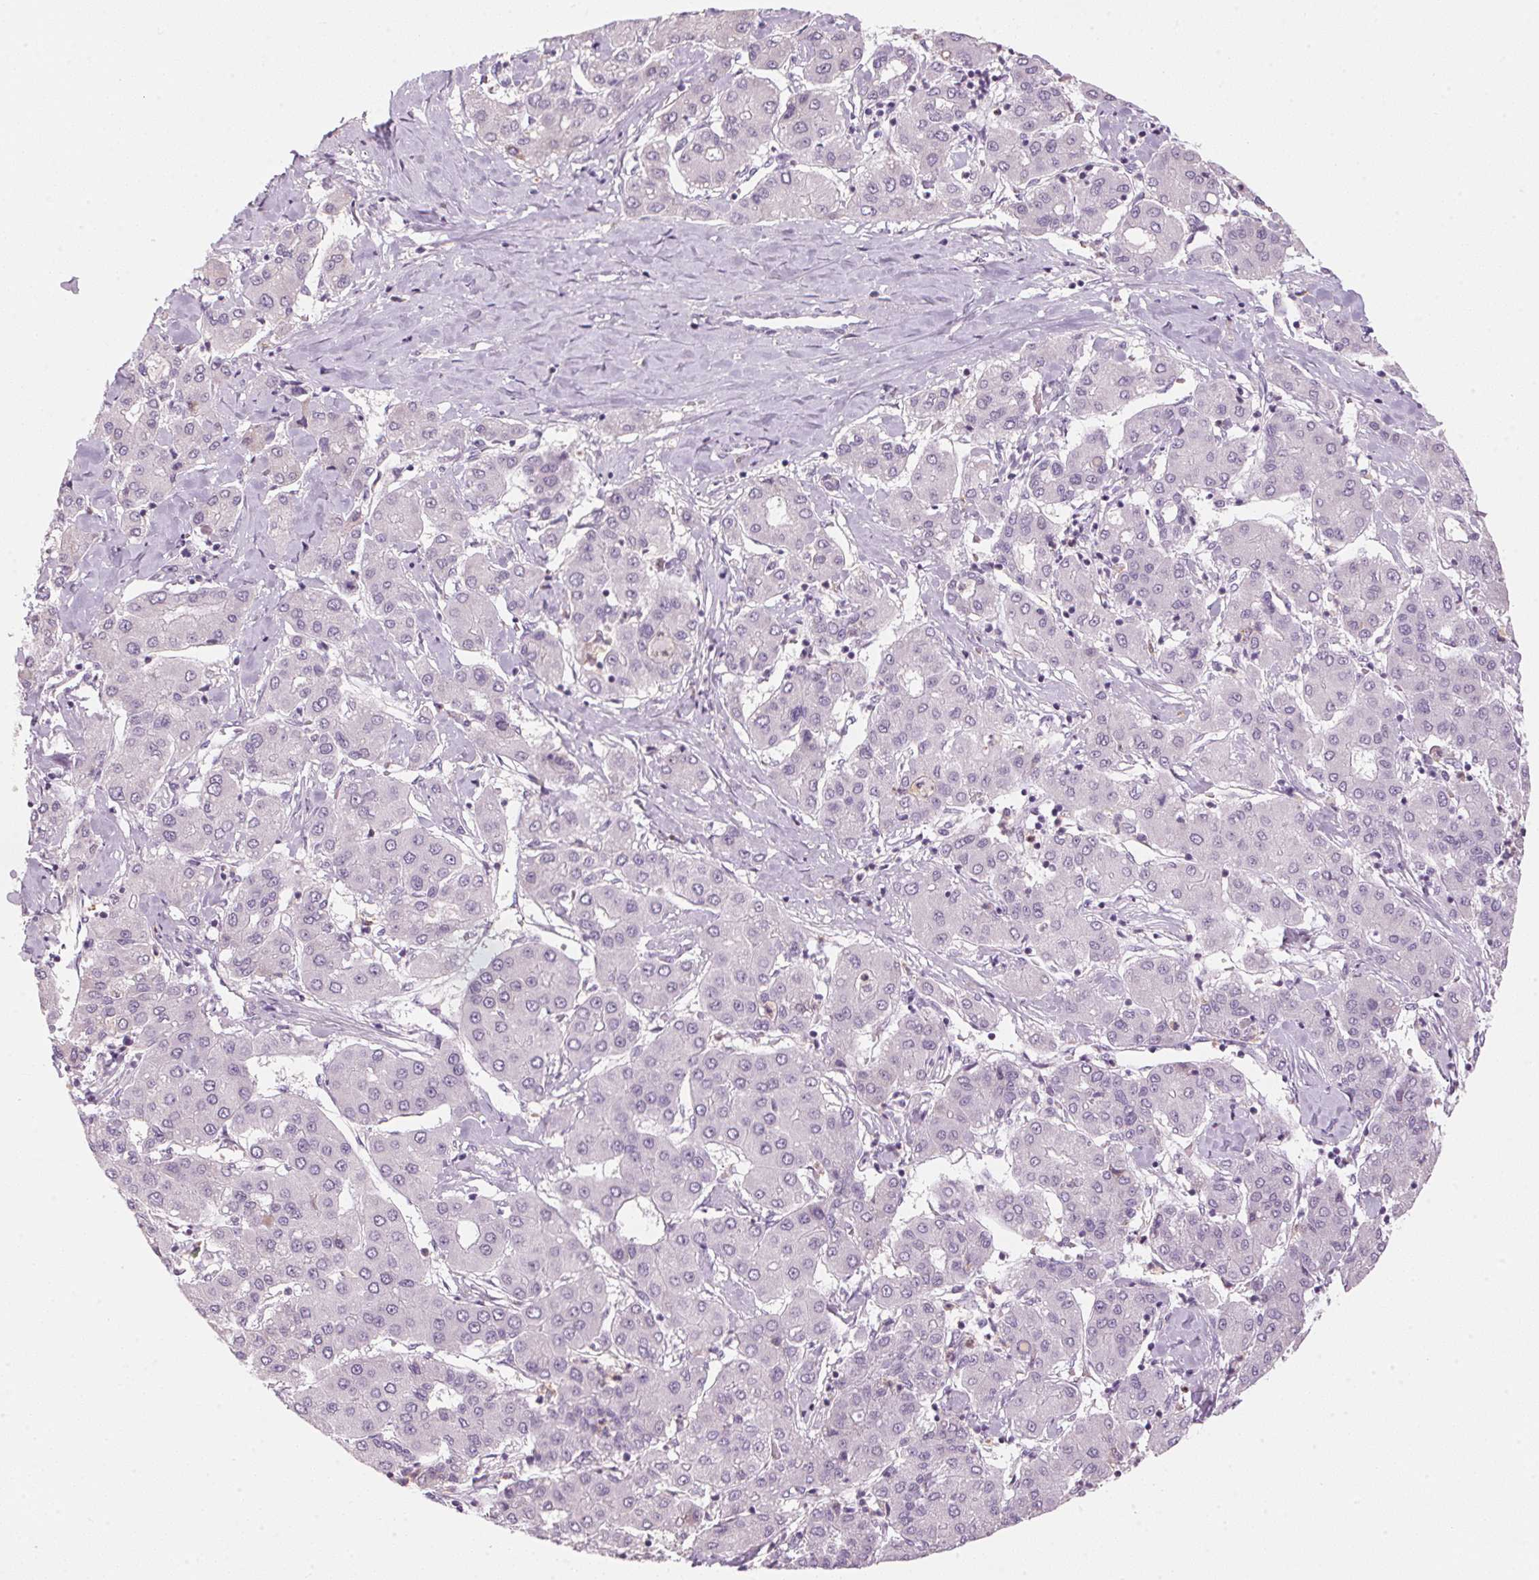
{"staining": {"intensity": "negative", "quantity": "none", "location": "none"}, "tissue": "liver cancer", "cell_type": "Tumor cells", "image_type": "cancer", "snomed": [{"axis": "morphology", "description": "Carcinoma, Hepatocellular, NOS"}, {"axis": "topography", "description": "Liver"}], "caption": "Image shows no protein staining in tumor cells of liver cancer (hepatocellular carcinoma) tissue.", "gene": "ECPAS", "patient": {"sex": "male", "age": 65}}